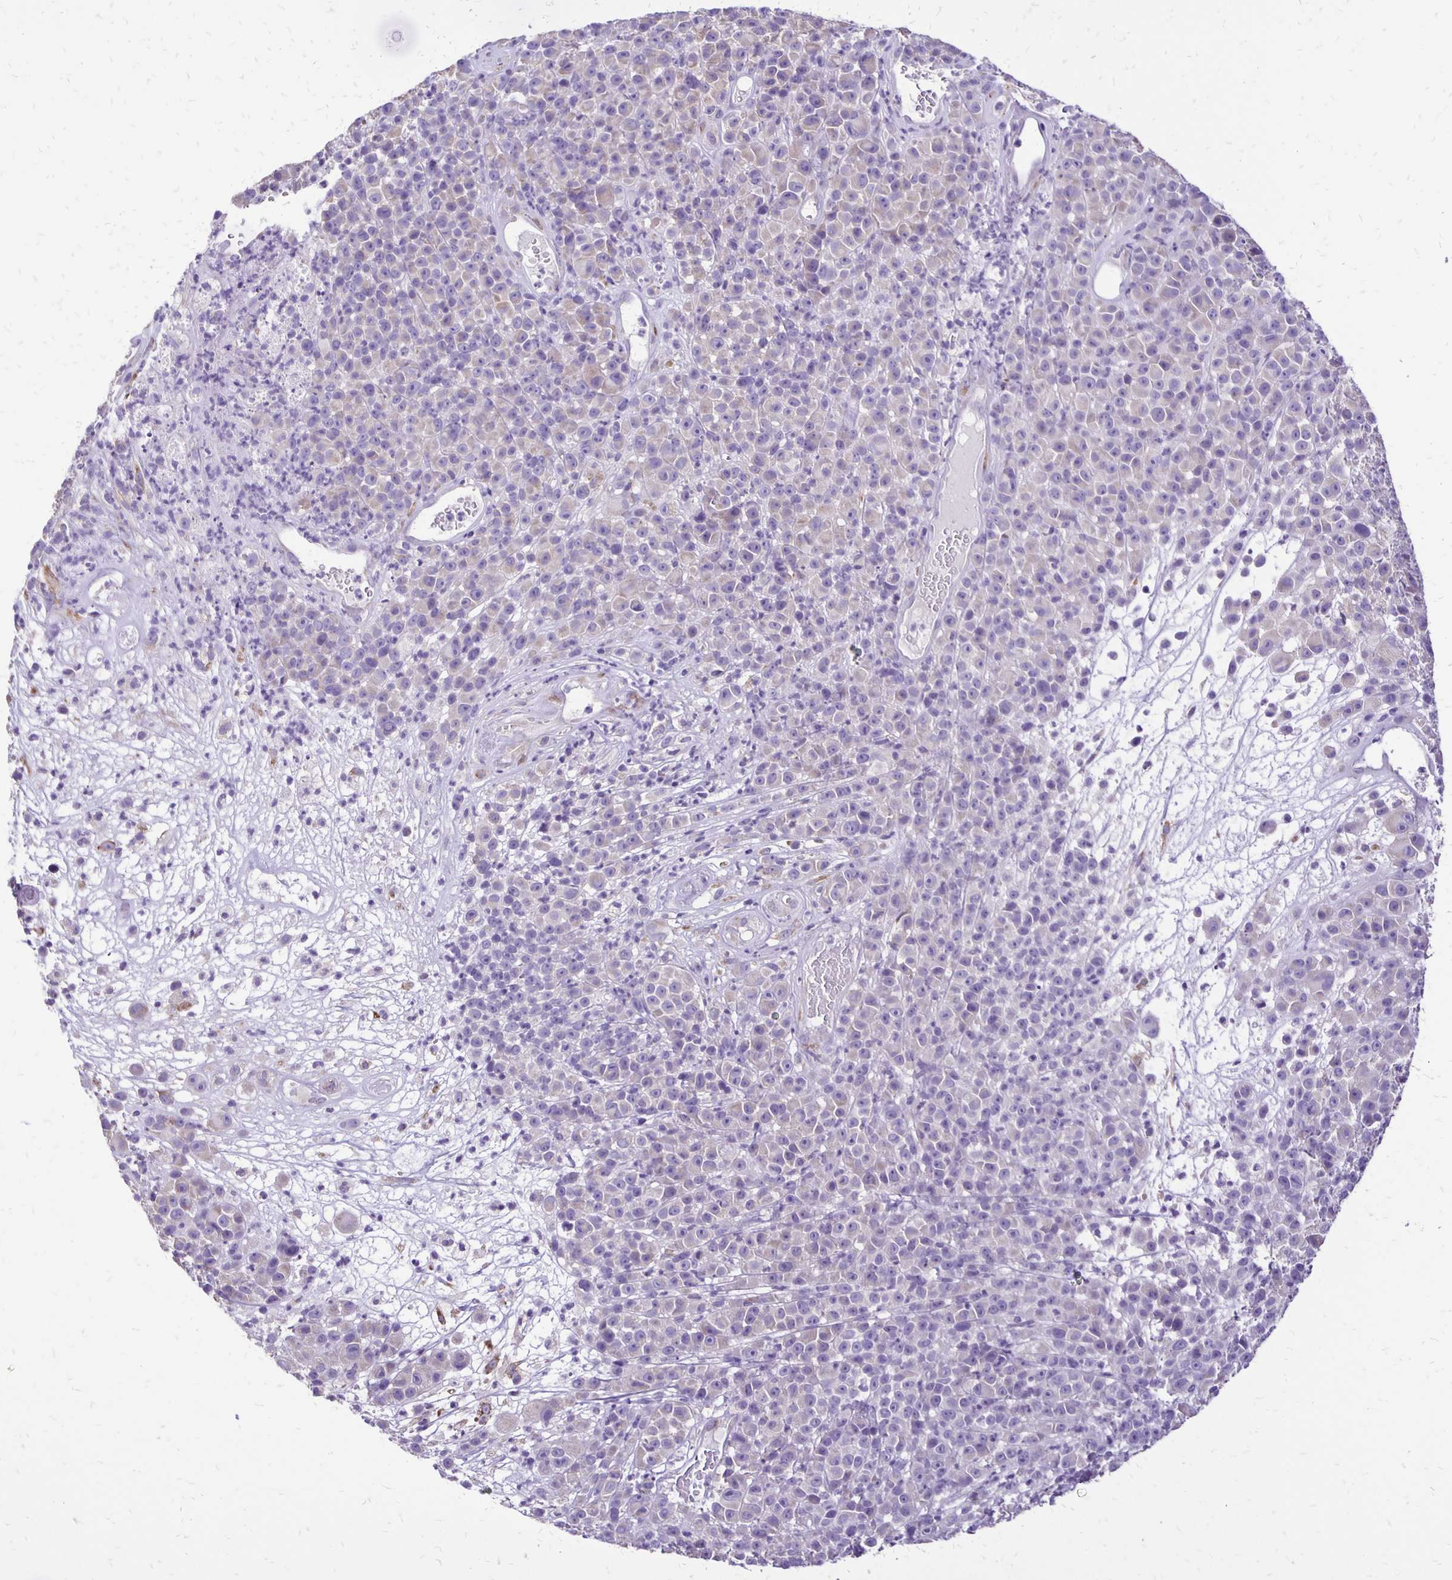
{"staining": {"intensity": "negative", "quantity": "none", "location": "none"}, "tissue": "melanoma", "cell_type": "Tumor cells", "image_type": "cancer", "snomed": [{"axis": "morphology", "description": "Malignant melanoma, NOS"}, {"axis": "topography", "description": "Skin"}, {"axis": "topography", "description": "Skin of back"}], "caption": "Protein analysis of malignant melanoma displays no significant expression in tumor cells.", "gene": "ANKRD45", "patient": {"sex": "male", "age": 91}}